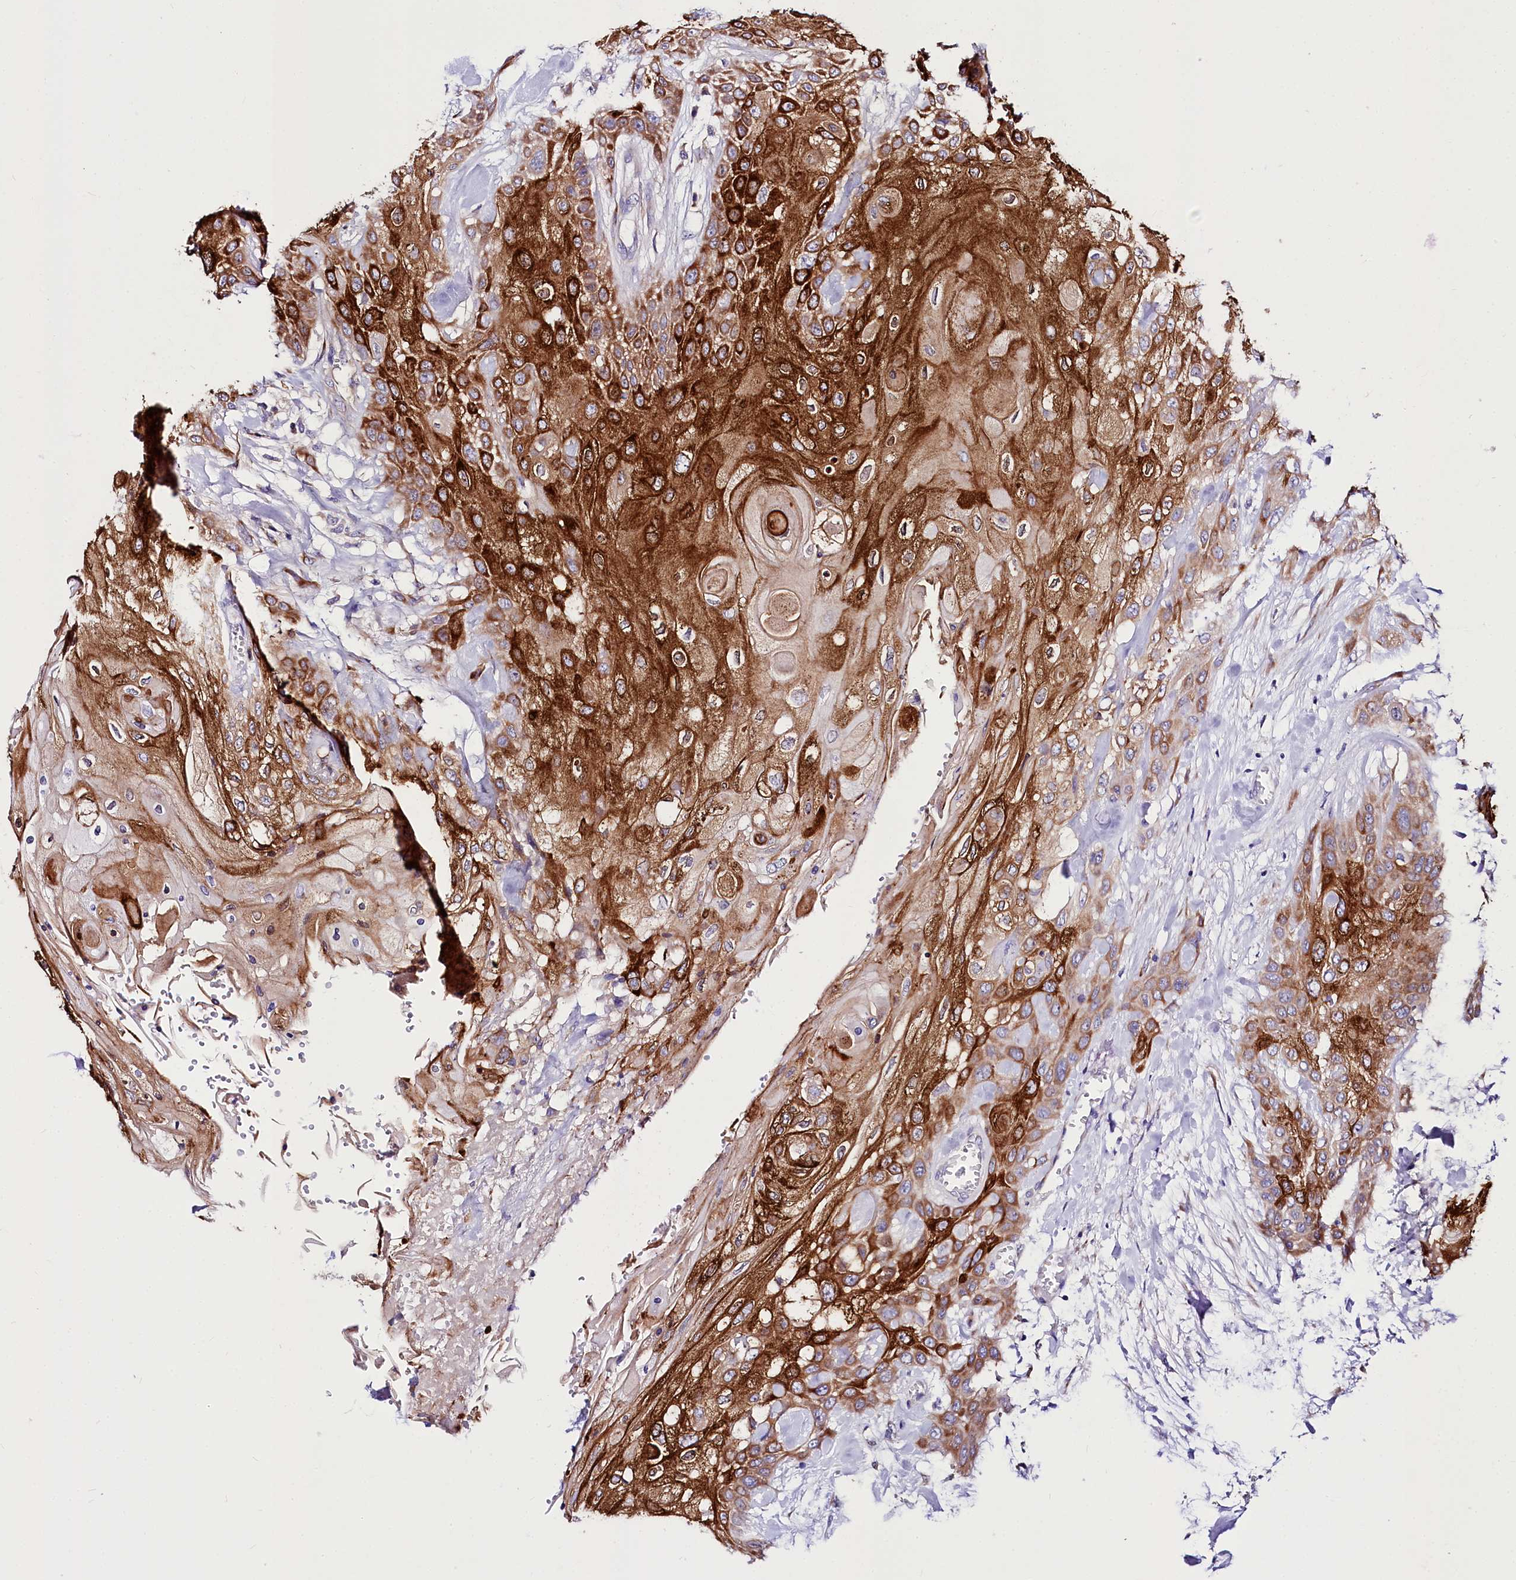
{"staining": {"intensity": "strong", "quantity": "25%-75%", "location": "cytoplasmic/membranous"}, "tissue": "head and neck cancer", "cell_type": "Tumor cells", "image_type": "cancer", "snomed": [{"axis": "morphology", "description": "Squamous cell carcinoma, NOS"}, {"axis": "topography", "description": "Head-Neck"}], "caption": "IHC micrograph of human head and neck cancer (squamous cell carcinoma) stained for a protein (brown), which displays high levels of strong cytoplasmic/membranous positivity in about 25%-75% of tumor cells.", "gene": "A2ML1", "patient": {"sex": "female", "age": 43}}